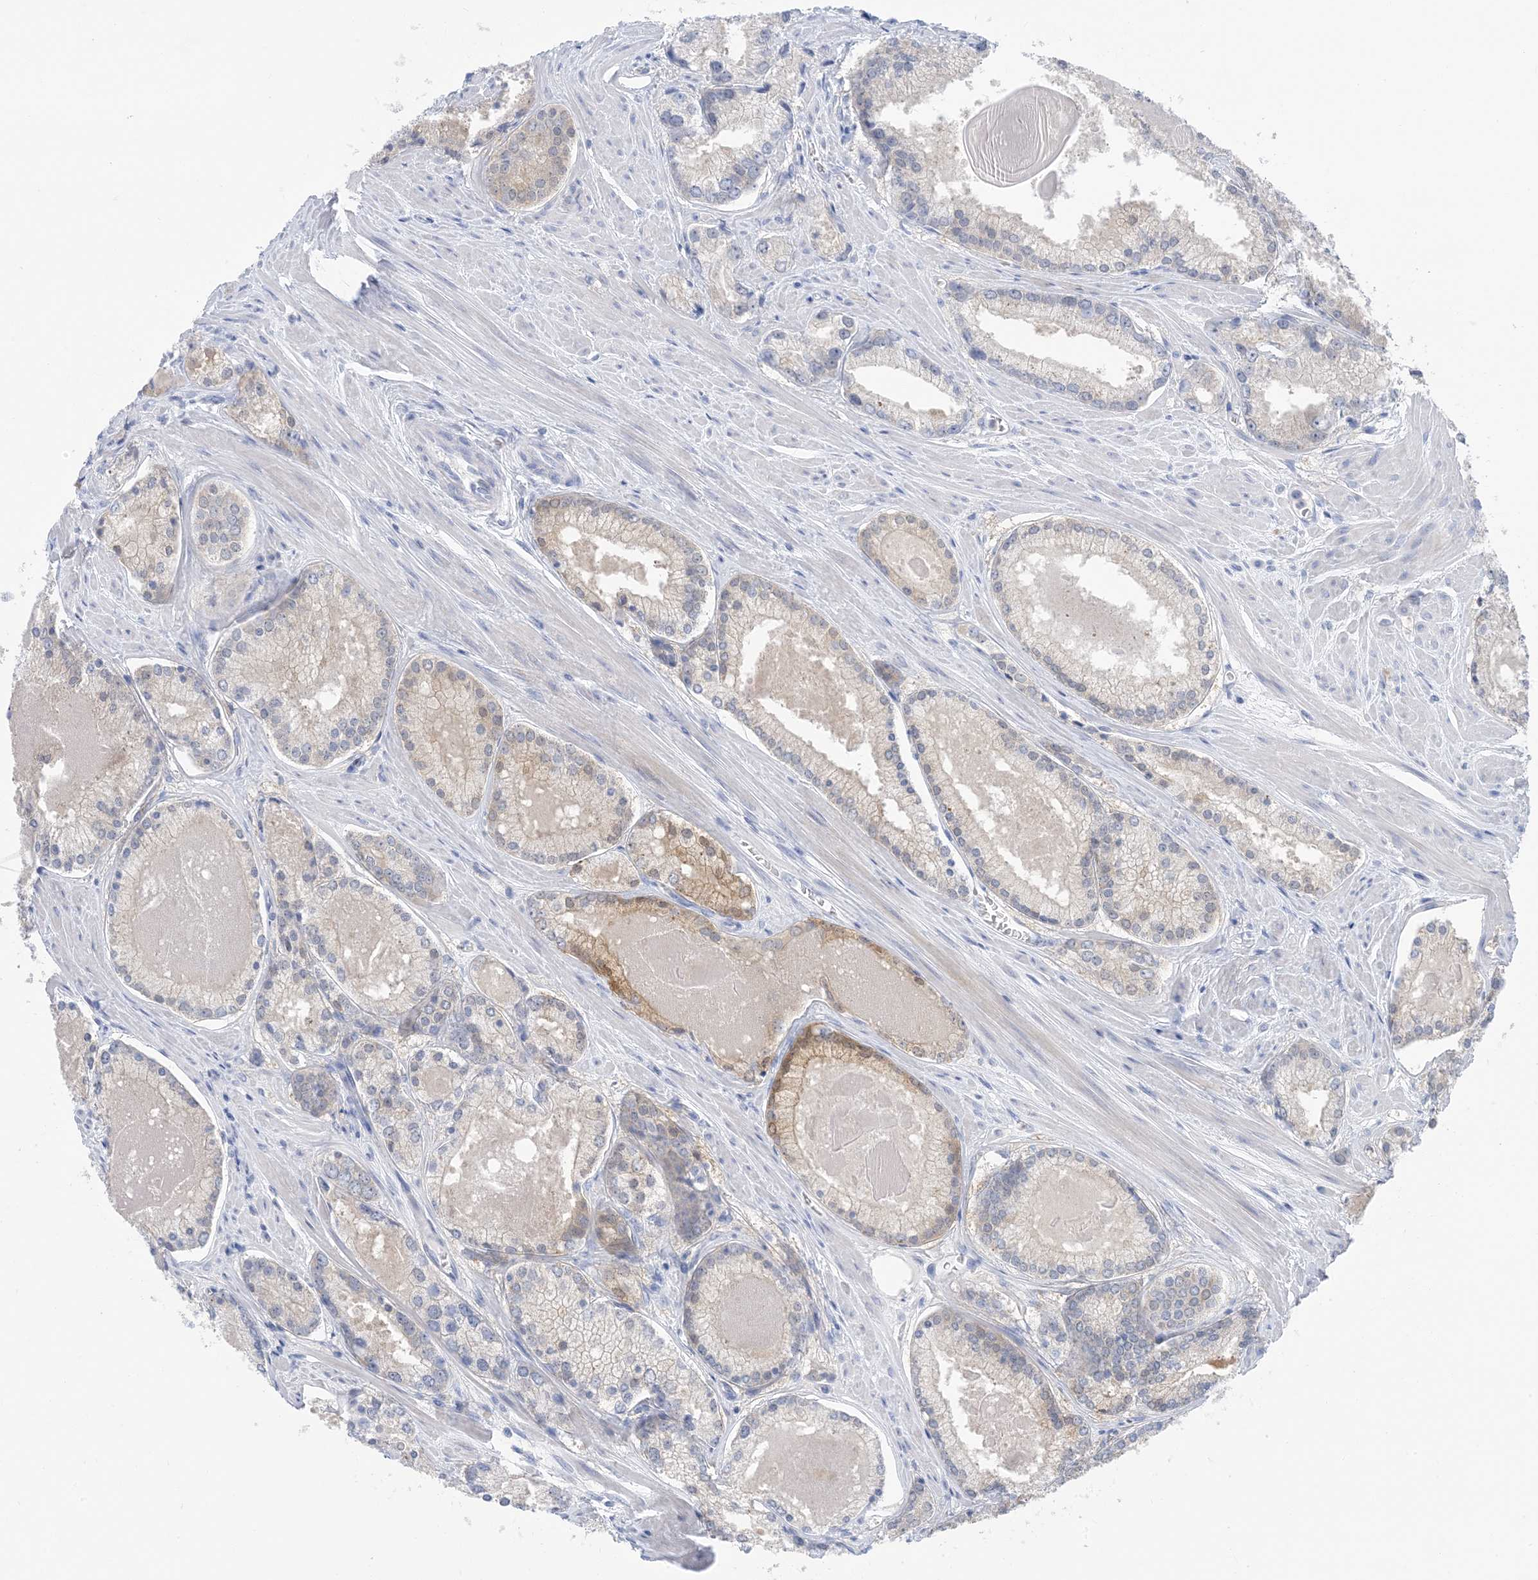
{"staining": {"intensity": "weak", "quantity": "<25%", "location": "cytoplasmic/membranous"}, "tissue": "prostate cancer", "cell_type": "Tumor cells", "image_type": "cancer", "snomed": [{"axis": "morphology", "description": "Adenocarcinoma, Low grade"}, {"axis": "topography", "description": "Prostate"}], "caption": "Photomicrograph shows no protein positivity in tumor cells of prostate low-grade adenocarcinoma tissue.", "gene": "SH3YL1", "patient": {"sex": "male", "age": 54}}